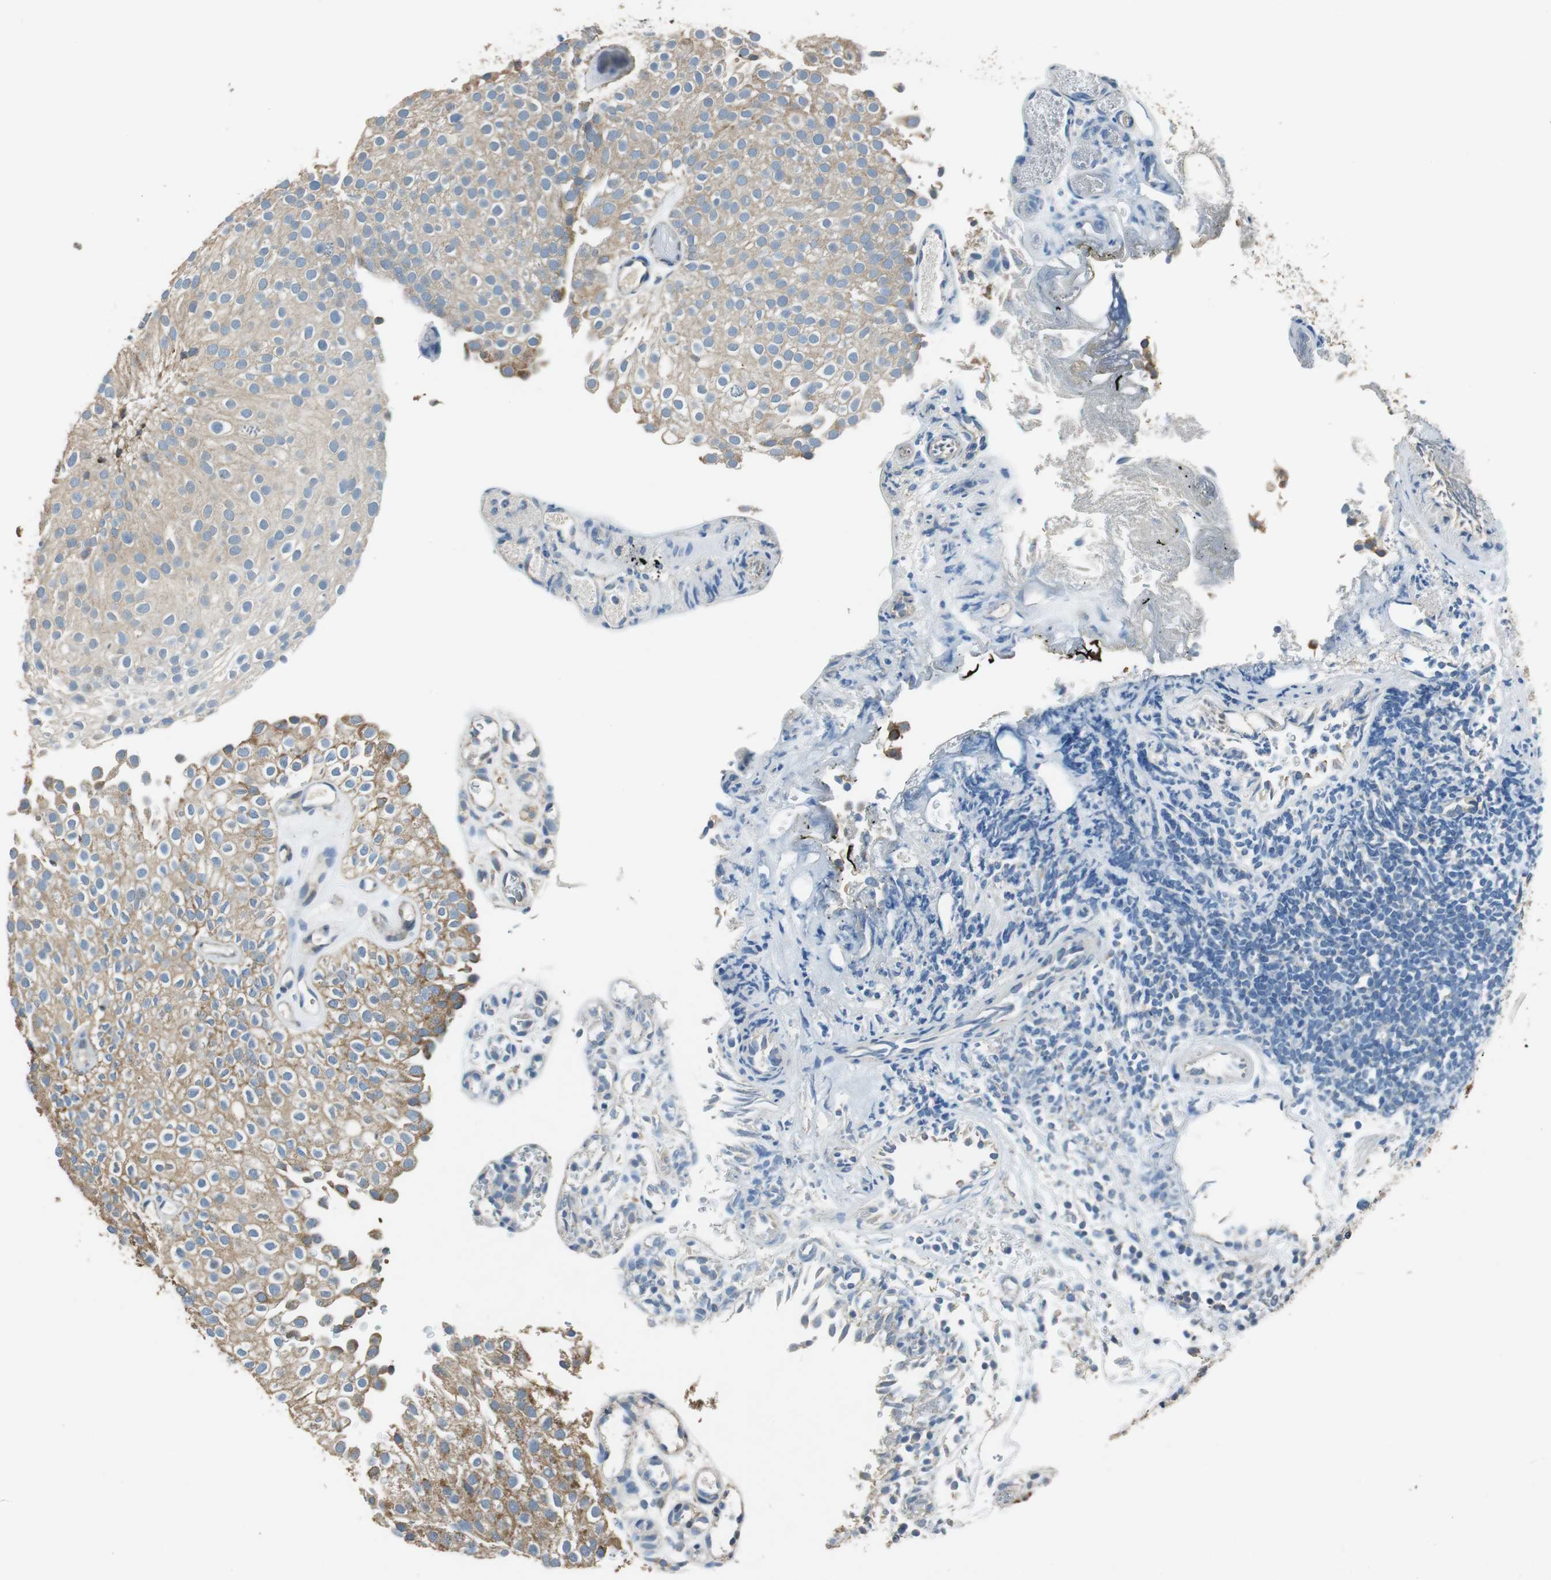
{"staining": {"intensity": "moderate", "quantity": ">75%", "location": "cytoplasmic/membranous,nuclear"}, "tissue": "urothelial cancer", "cell_type": "Tumor cells", "image_type": "cancer", "snomed": [{"axis": "morphology", "description": "Urothelial carcinoma, Low grade"}, {"axis": "topography", "description": "Urinary bladder"}], "caption": "Immunohistochemistry (IHC) of human urothelial cancer reveals medium levels of moderate cytoplasmic/membranous and nuclear staining in approximately >75% of tumor cells.", "gene": "ALDH4A1", "patient": {"sex": "male", "age": 78}}